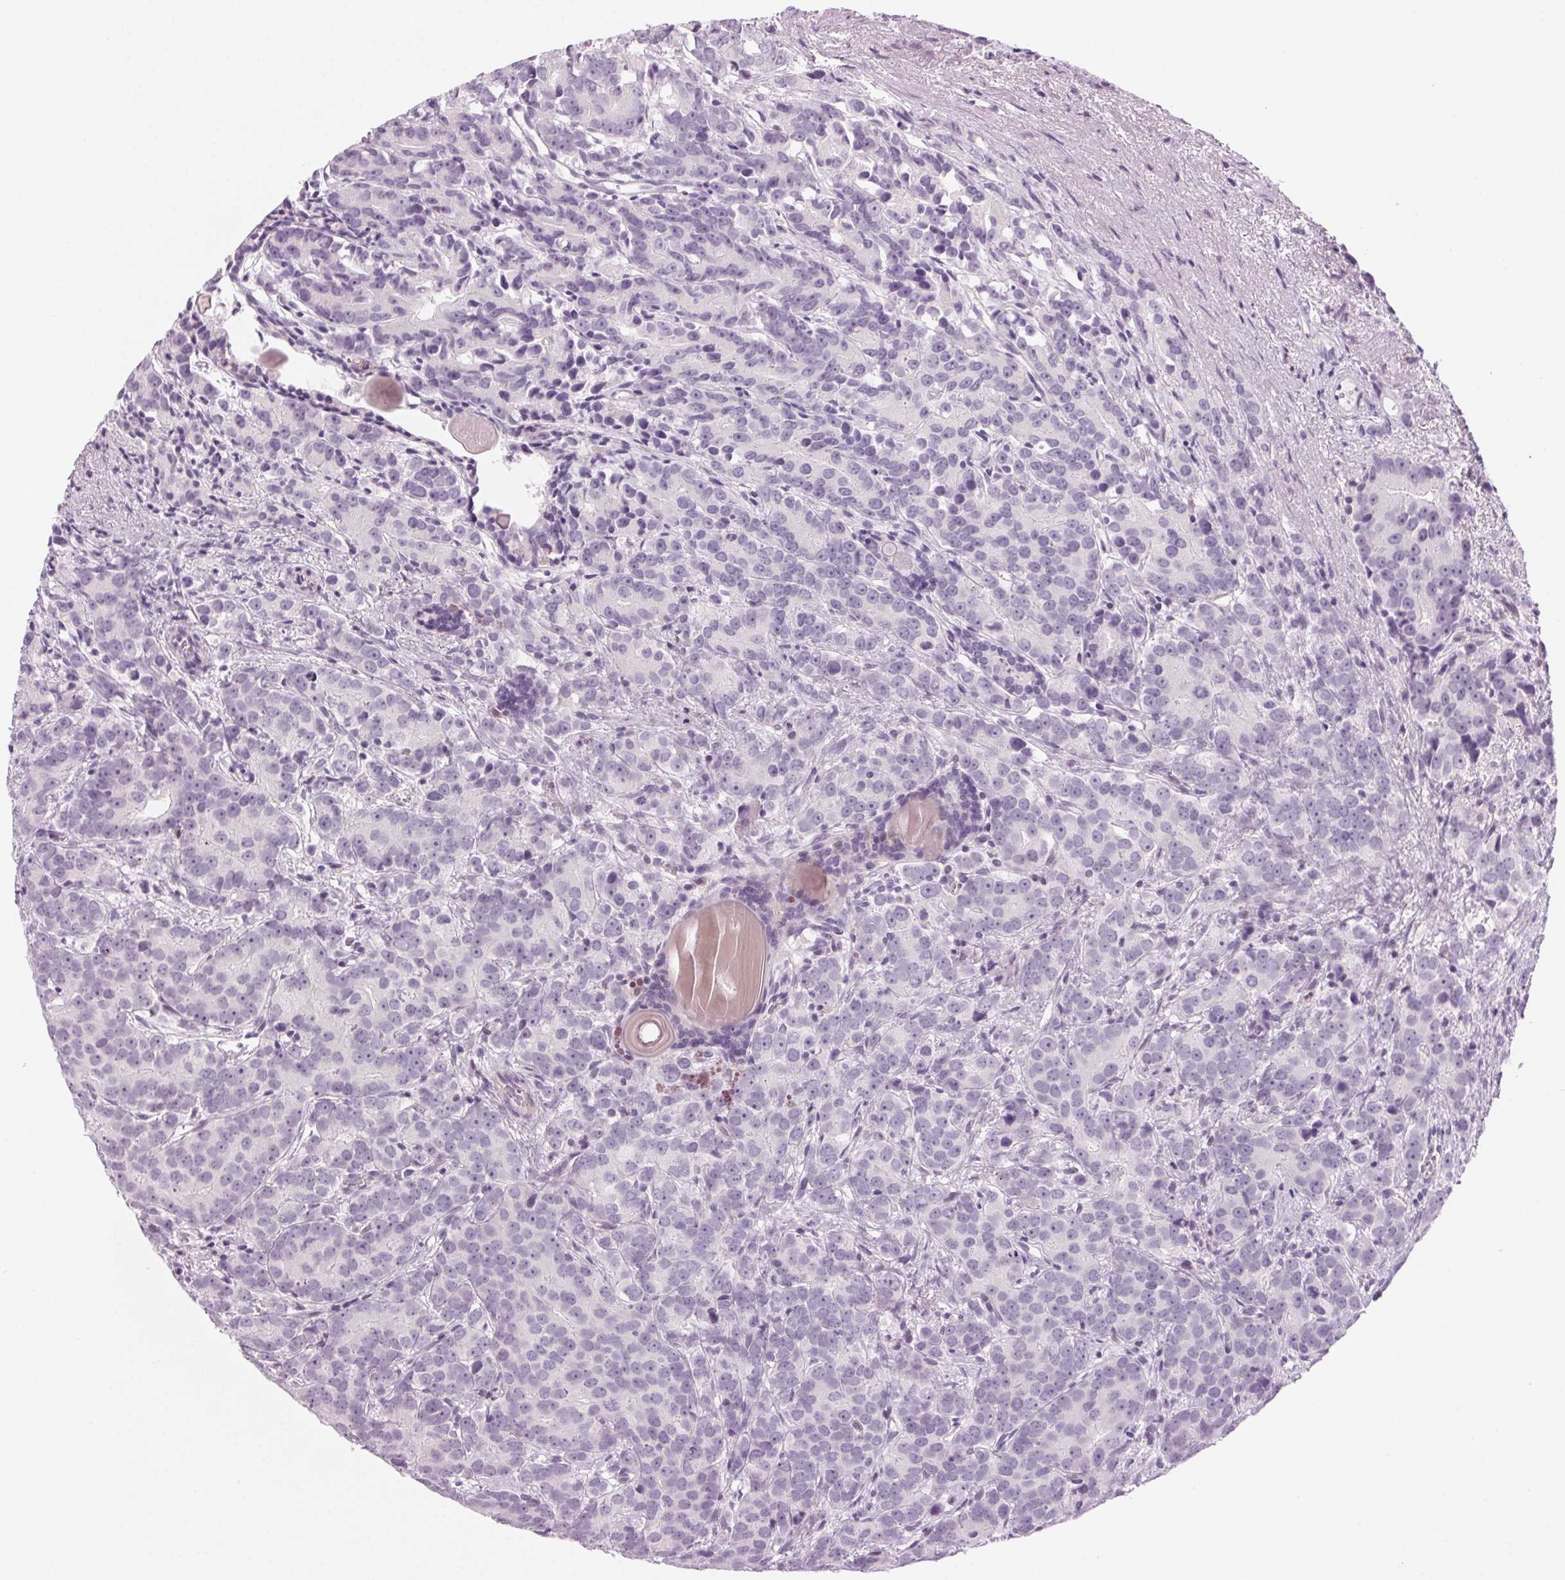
{"staining": {"intensity": "negative", "quantity": "none", "location": "none"}, "tissue": "prostate cancer", "cell_type": "Tumor cells", "image_type": "cancer", "snomed": [{"axis": "morphology", "description": "Adenocarcinoma, High grade"}, {"axis": "topography", "description": "Prostate"}], "caption": "The photomicrograph exhibits no staining of tumor cells in high-grade adenocarcinoma (prostate).", "gene": "SLC6A19", "patient": {"sex": "male", "age": 90}}